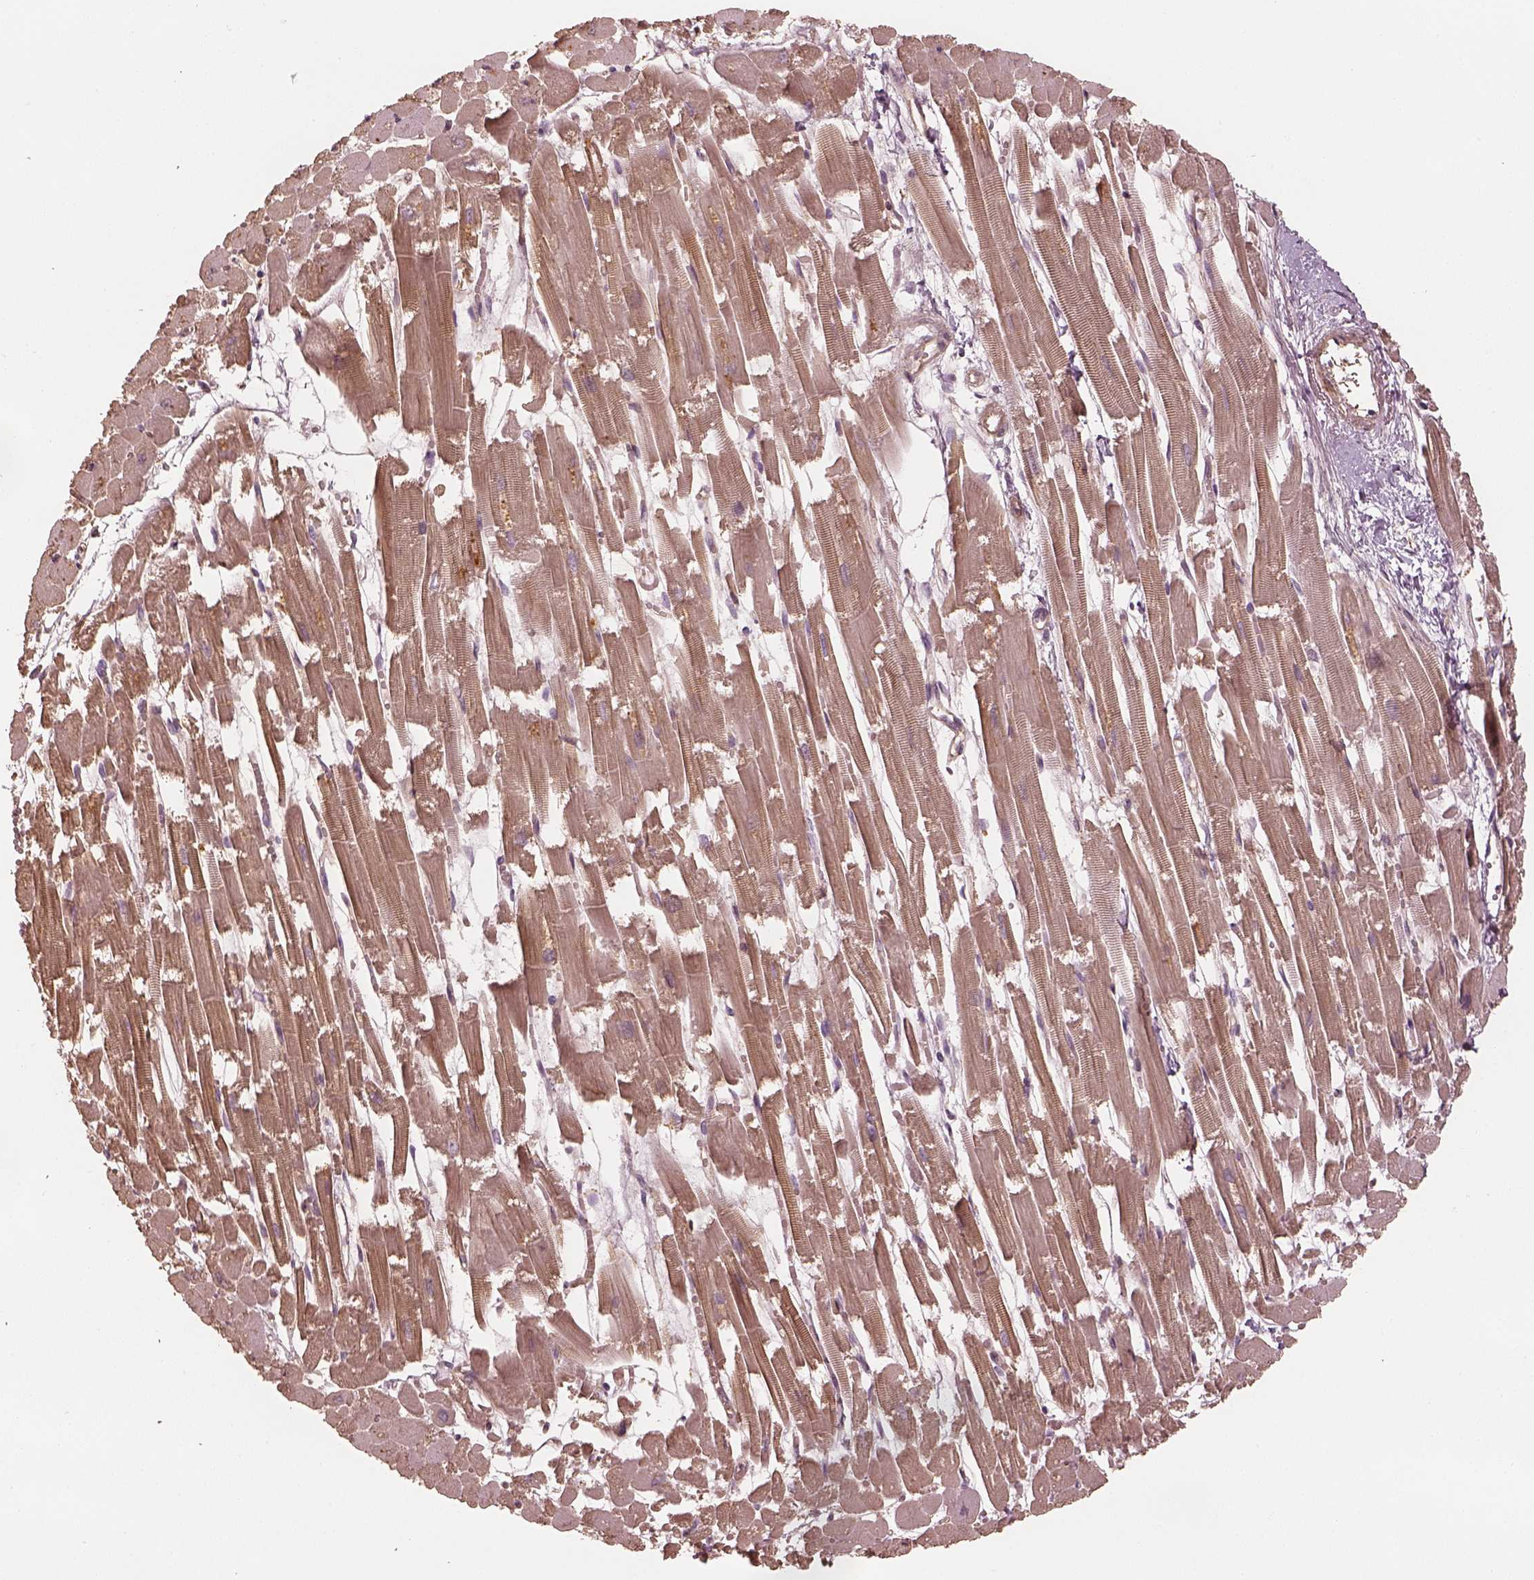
{"staining": {"intensity": "moderate", "quantity": "25%-75%", "location": "cytoplasmic/membranous"}, "tissue": "heart muscle", "cell_type": "Cardiomyocytes", "image_type": "normal", "snomed": [{"axis": "morphology", "description": "Normal tissue, NOS"}, {"axis": "topography", "description": "Heart"}], "caption": "Normal heart muscle demonstrates moderate cytoplasmic/membranous staining in approximately 25%-75% of cardiomyocytes.", "gene": "OTOGL", "patient": {"sex": "female", "age": 52}}